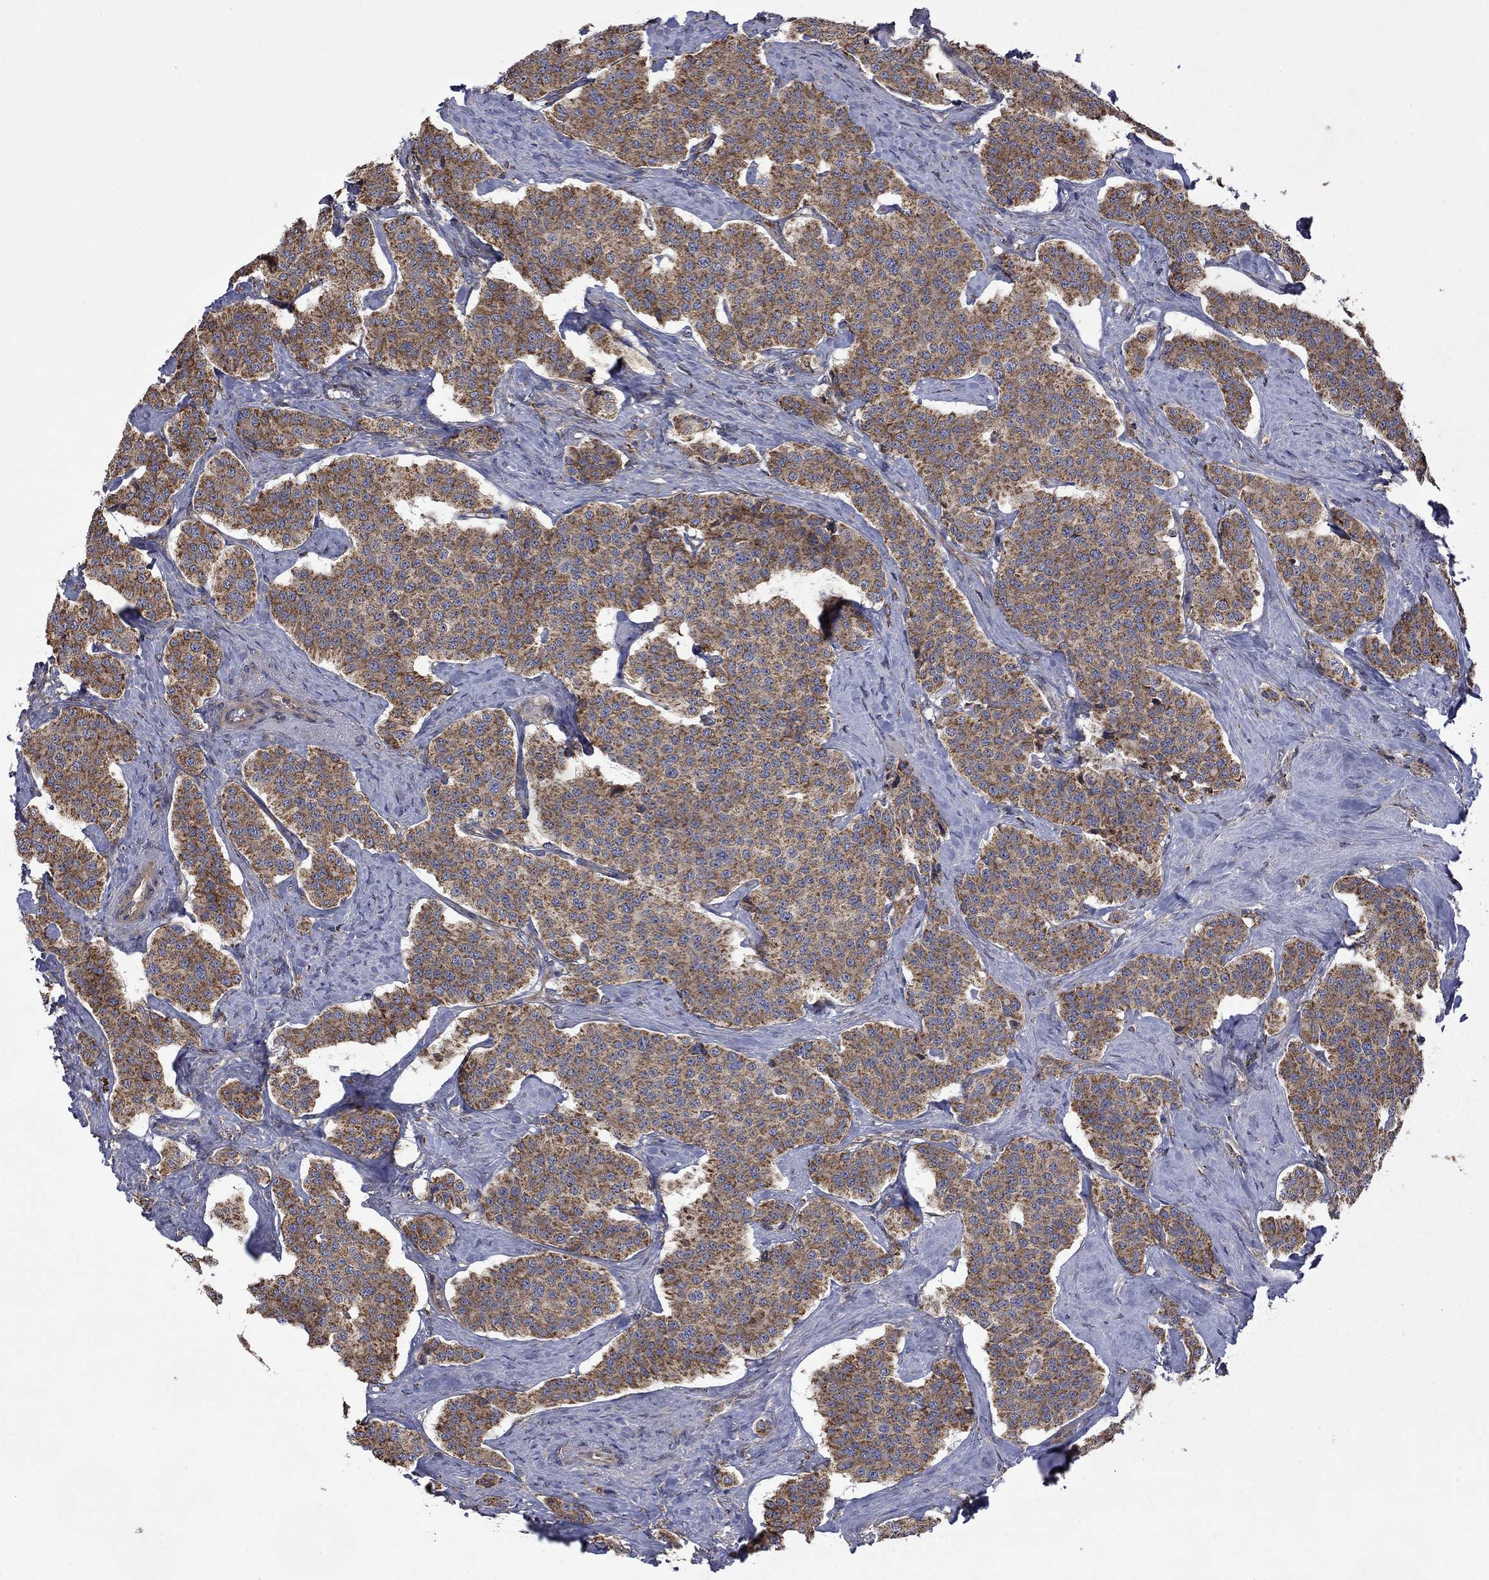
{"staining": {"intensity": "moderate", "quantity": ">75%", "location": "cytoplasmic/membranous"}, "tissue": "carcinoid", "cell_type": "Tumor cells", "image_type": "cancer", "snomed": [{"axis": "morphology", "description": "Carcinoid, malignant, NOS"}, {"axis": "topography", "description": "Small intestine"}], "caption": "Human malignant carcinoid stained with a brown dye demonstrates moderate cytoplasmic/membranous positive staining in approximately >75% of tumor cells.", "gene": "FURIN", "patient": {"sex": "female", "age": 58}}